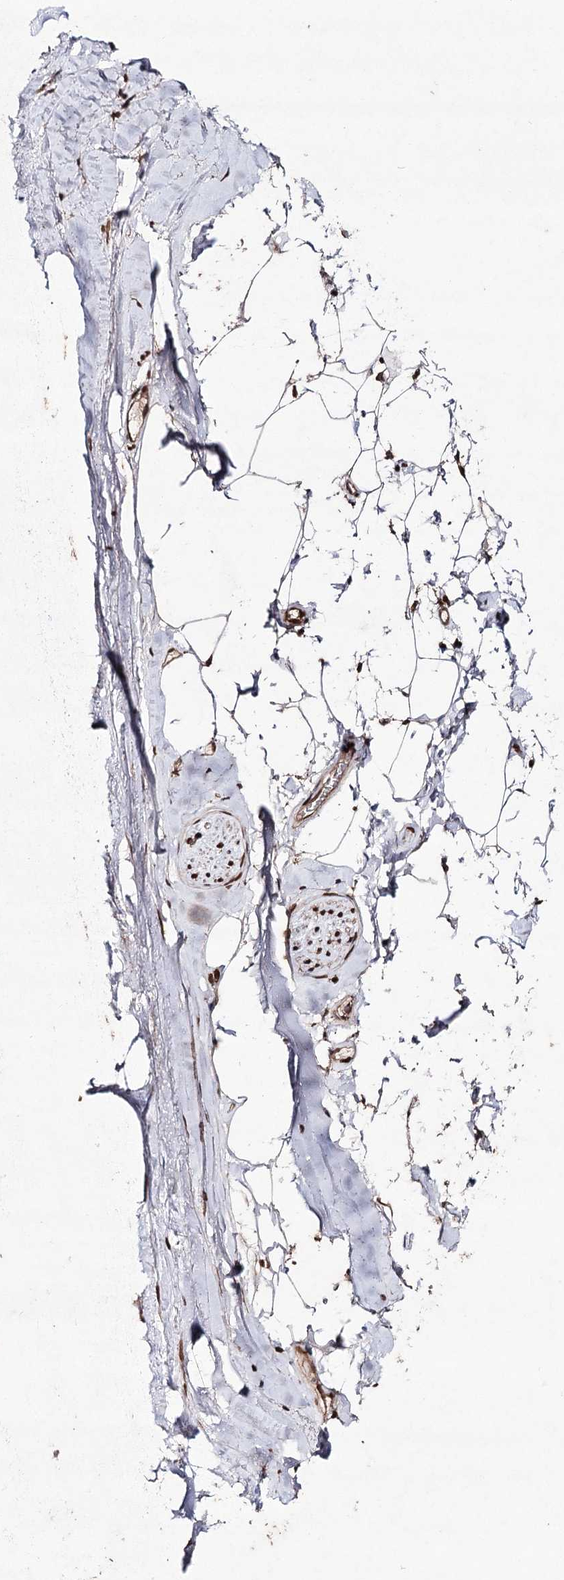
{"staining": {"intensity": "moderate", "quantity": ">75%", "location": "nuclear"}, "tissue": "adipose tissue", "cell_type": "Adipocytes", "image_type": "normal", "snomed": [{"axis": "morphology", "description": "Normal tissue, NOS"}, {"axis": "topography", "description": "Cartilage tissue"}, {"axis": "topography", "description": "Bronchus"}], "caption": "This histopathology image displays immunohistochemistry staining of normal human adipose tissue, with medium moderate nuclear expression in about >75% of adipocytes.", "gene": "ATG14", "patient": {"sex": "female", "age": 73}}